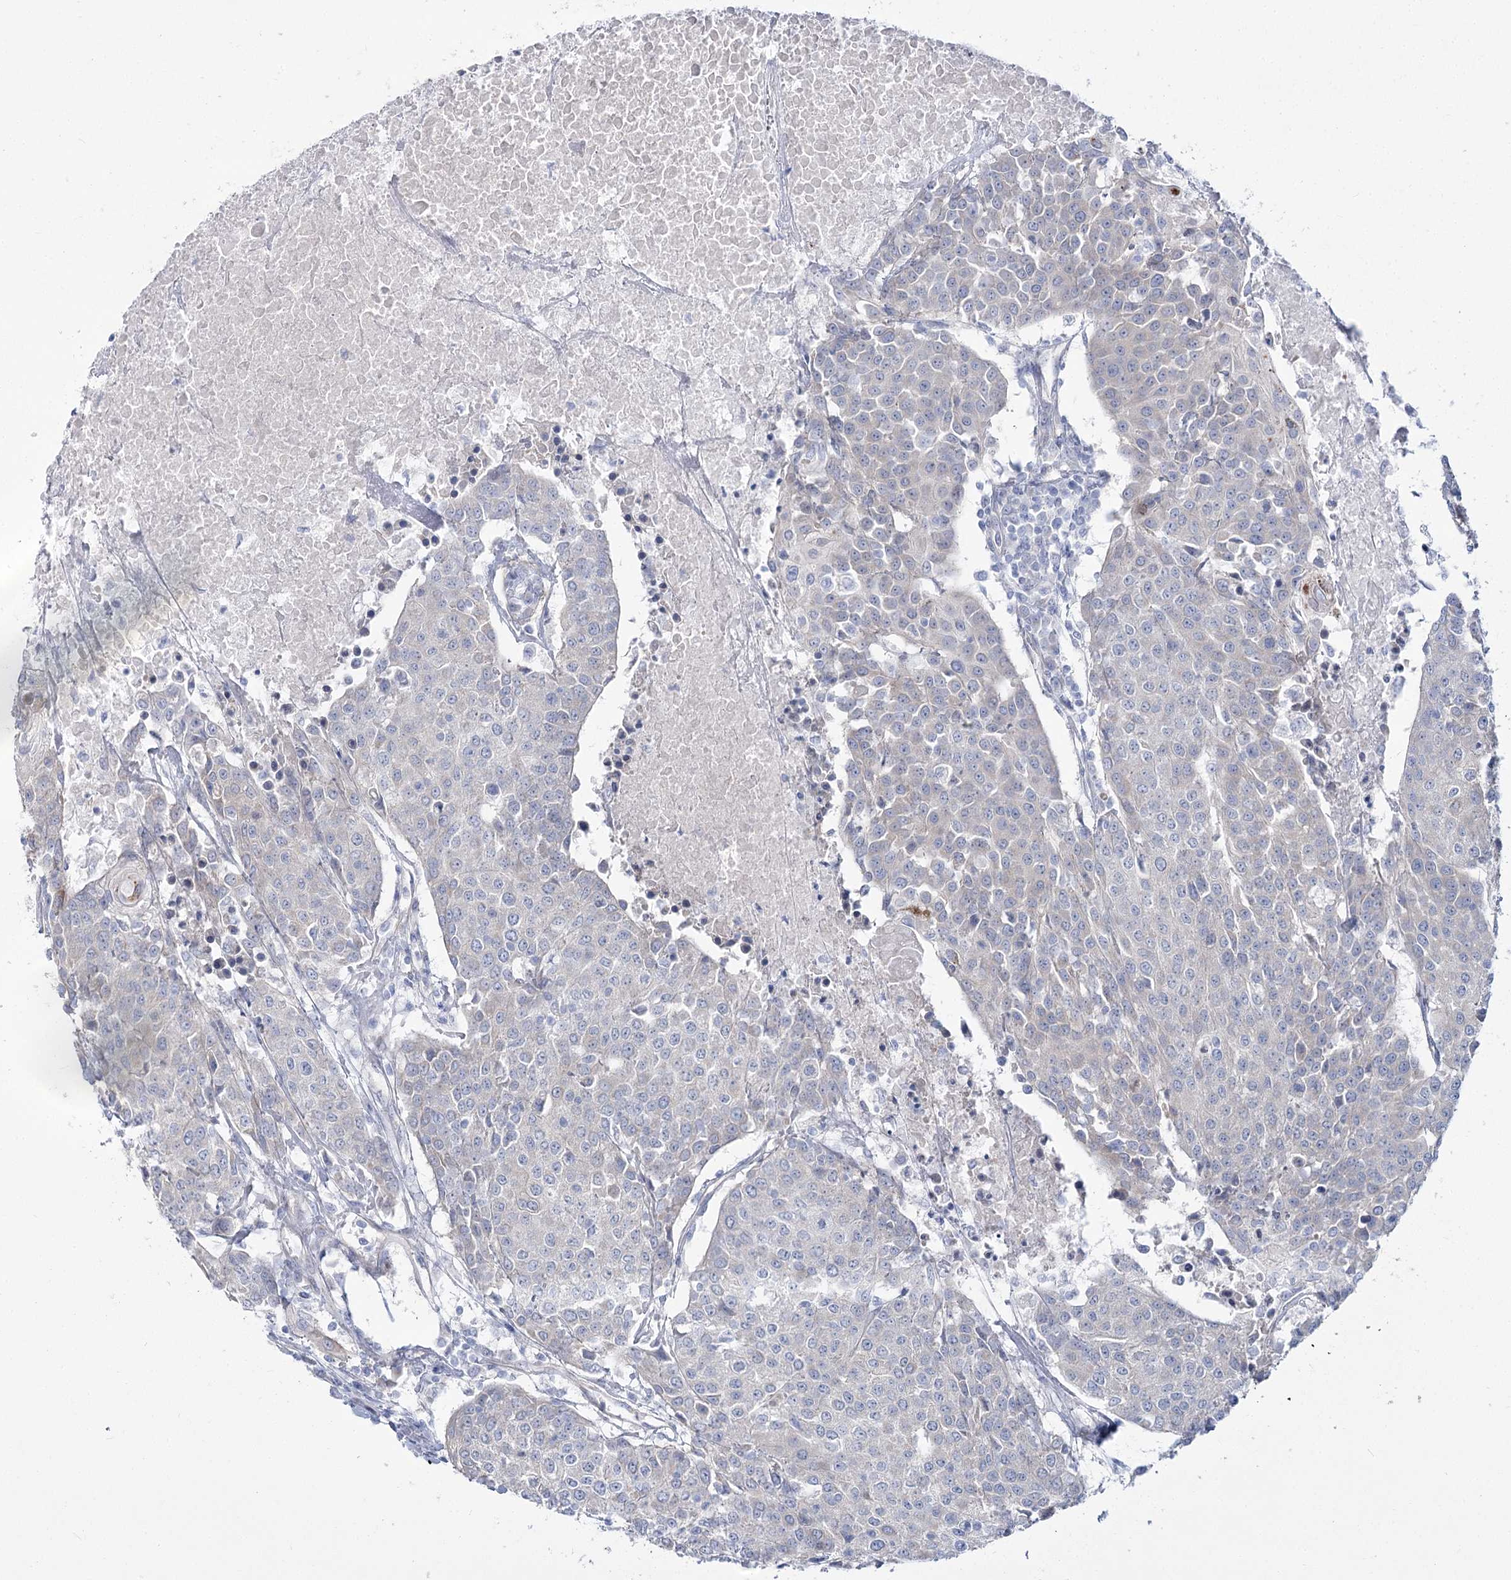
{"staining": {"intensity": "negative", "quantity": "none", "location": "none"}, "tissue": "urothelial cancer", "cell_type": "Tumor cells", "image_type": "cancer", "snomed": [{"axis": "morphology", "description": "Urothelial carcinoma, High grade"}, {"axis": "topography", "description": "Urinary bladder"}], "caption": "DAB (3,3'-diaminobenzidine) immunohistochemical staining of human urothelial carcinoma (high-grade) displays no significant positivity in tumor cells.", "gene": "SUOX", "patient": {"sex": "female", "age": 85}}